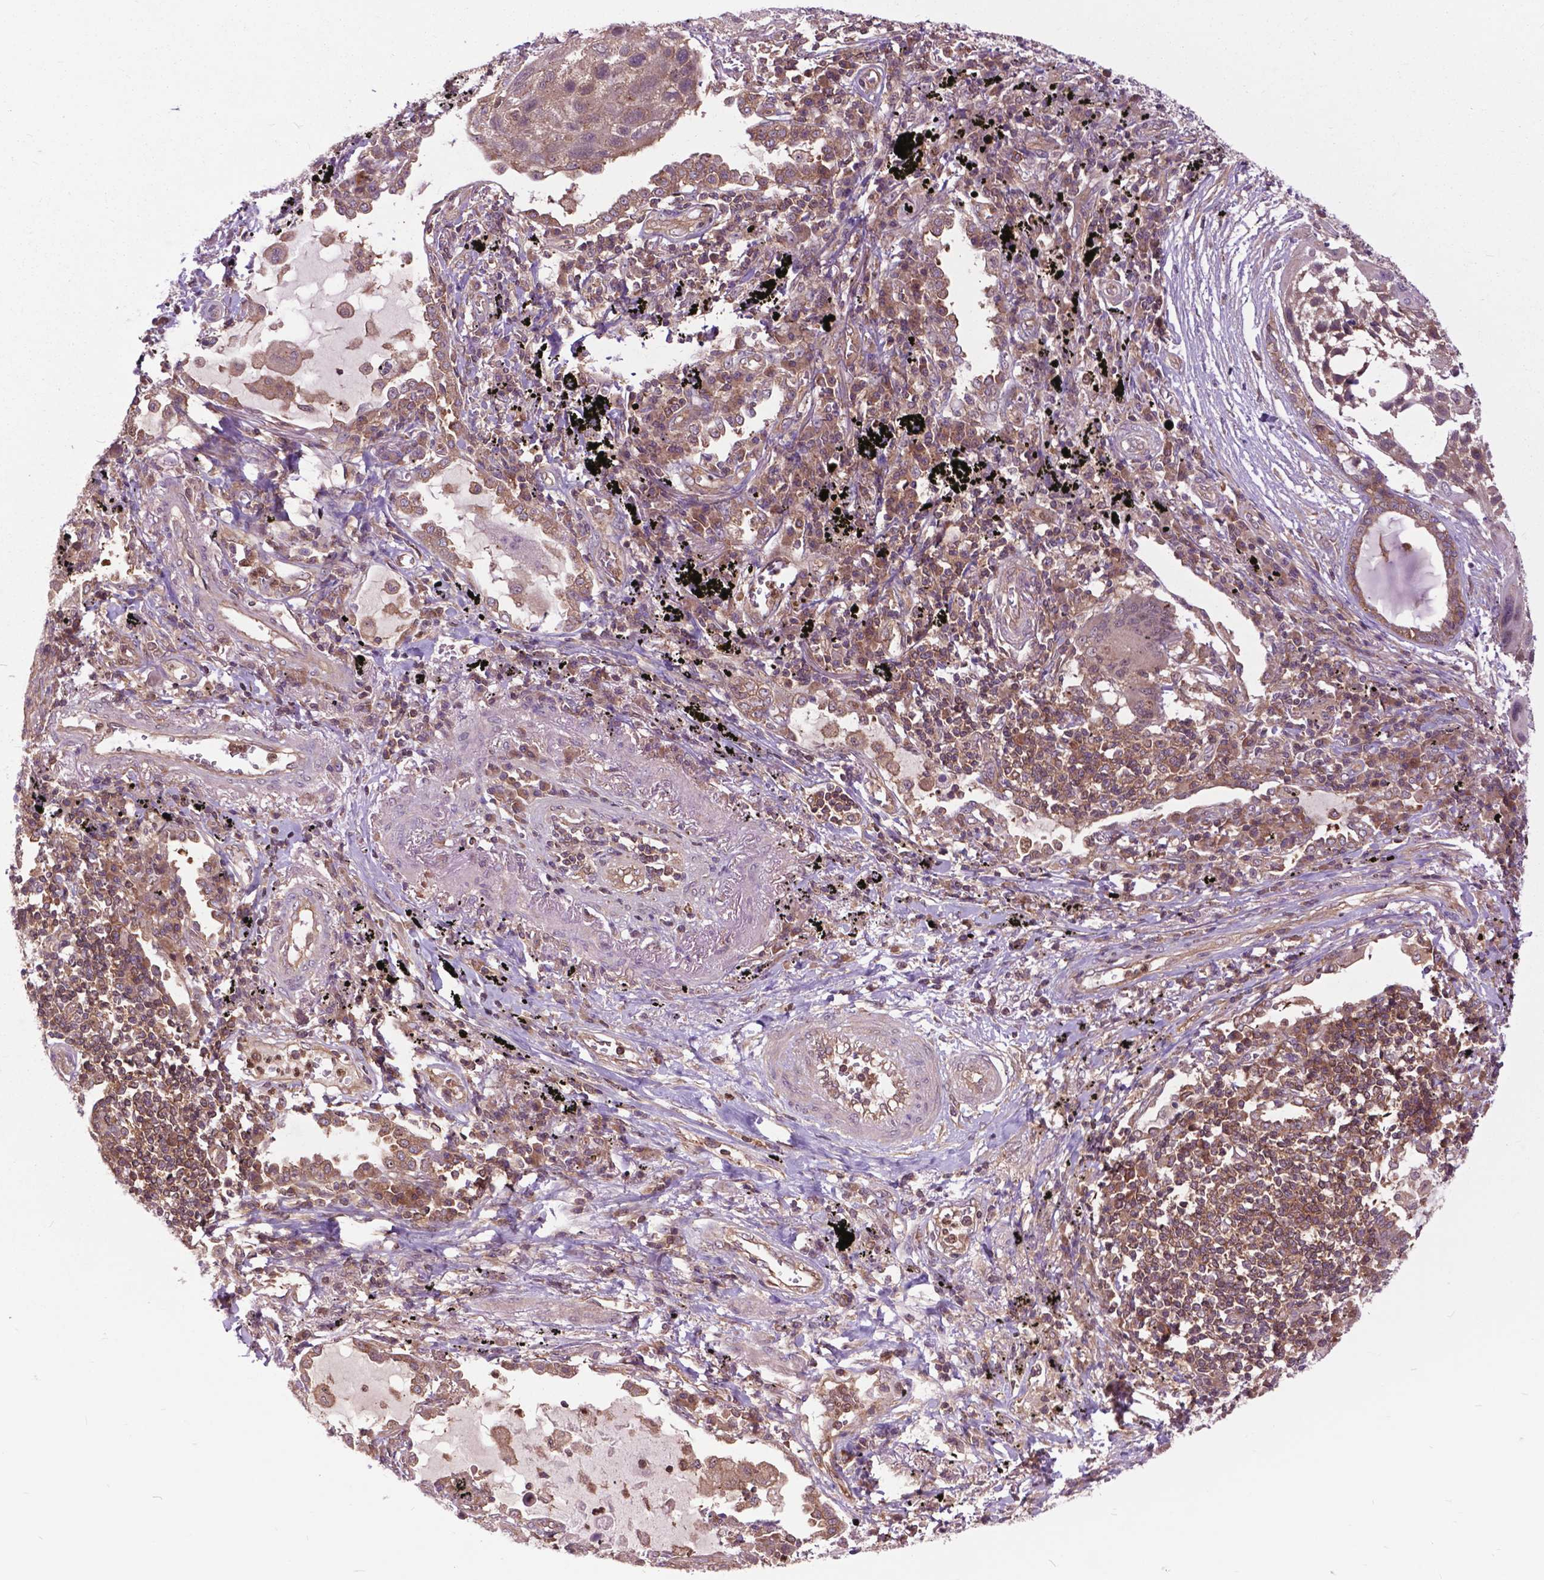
{"staining": {"intensity": "moderate", "quantity": ">75%", "location": "cytoplasmic/membranous"}, "tissue": "lung cancer", "cell_type": "Tumor cells", "image_type": "cancer", "snomed": [{"axis": "morphology", "description": "Squamous cell carcinoma, NOS"}, {"axis": "topography", "description": "Lung"}], "caption": "Lung cancer (squamous cell carcinoma) tissue demonstrates moderate cytoplasmic/membranous positivity in approximately >75% of tumor cells", "gene": "ARAF", "patient": {"sex": "male", "age": 78}}